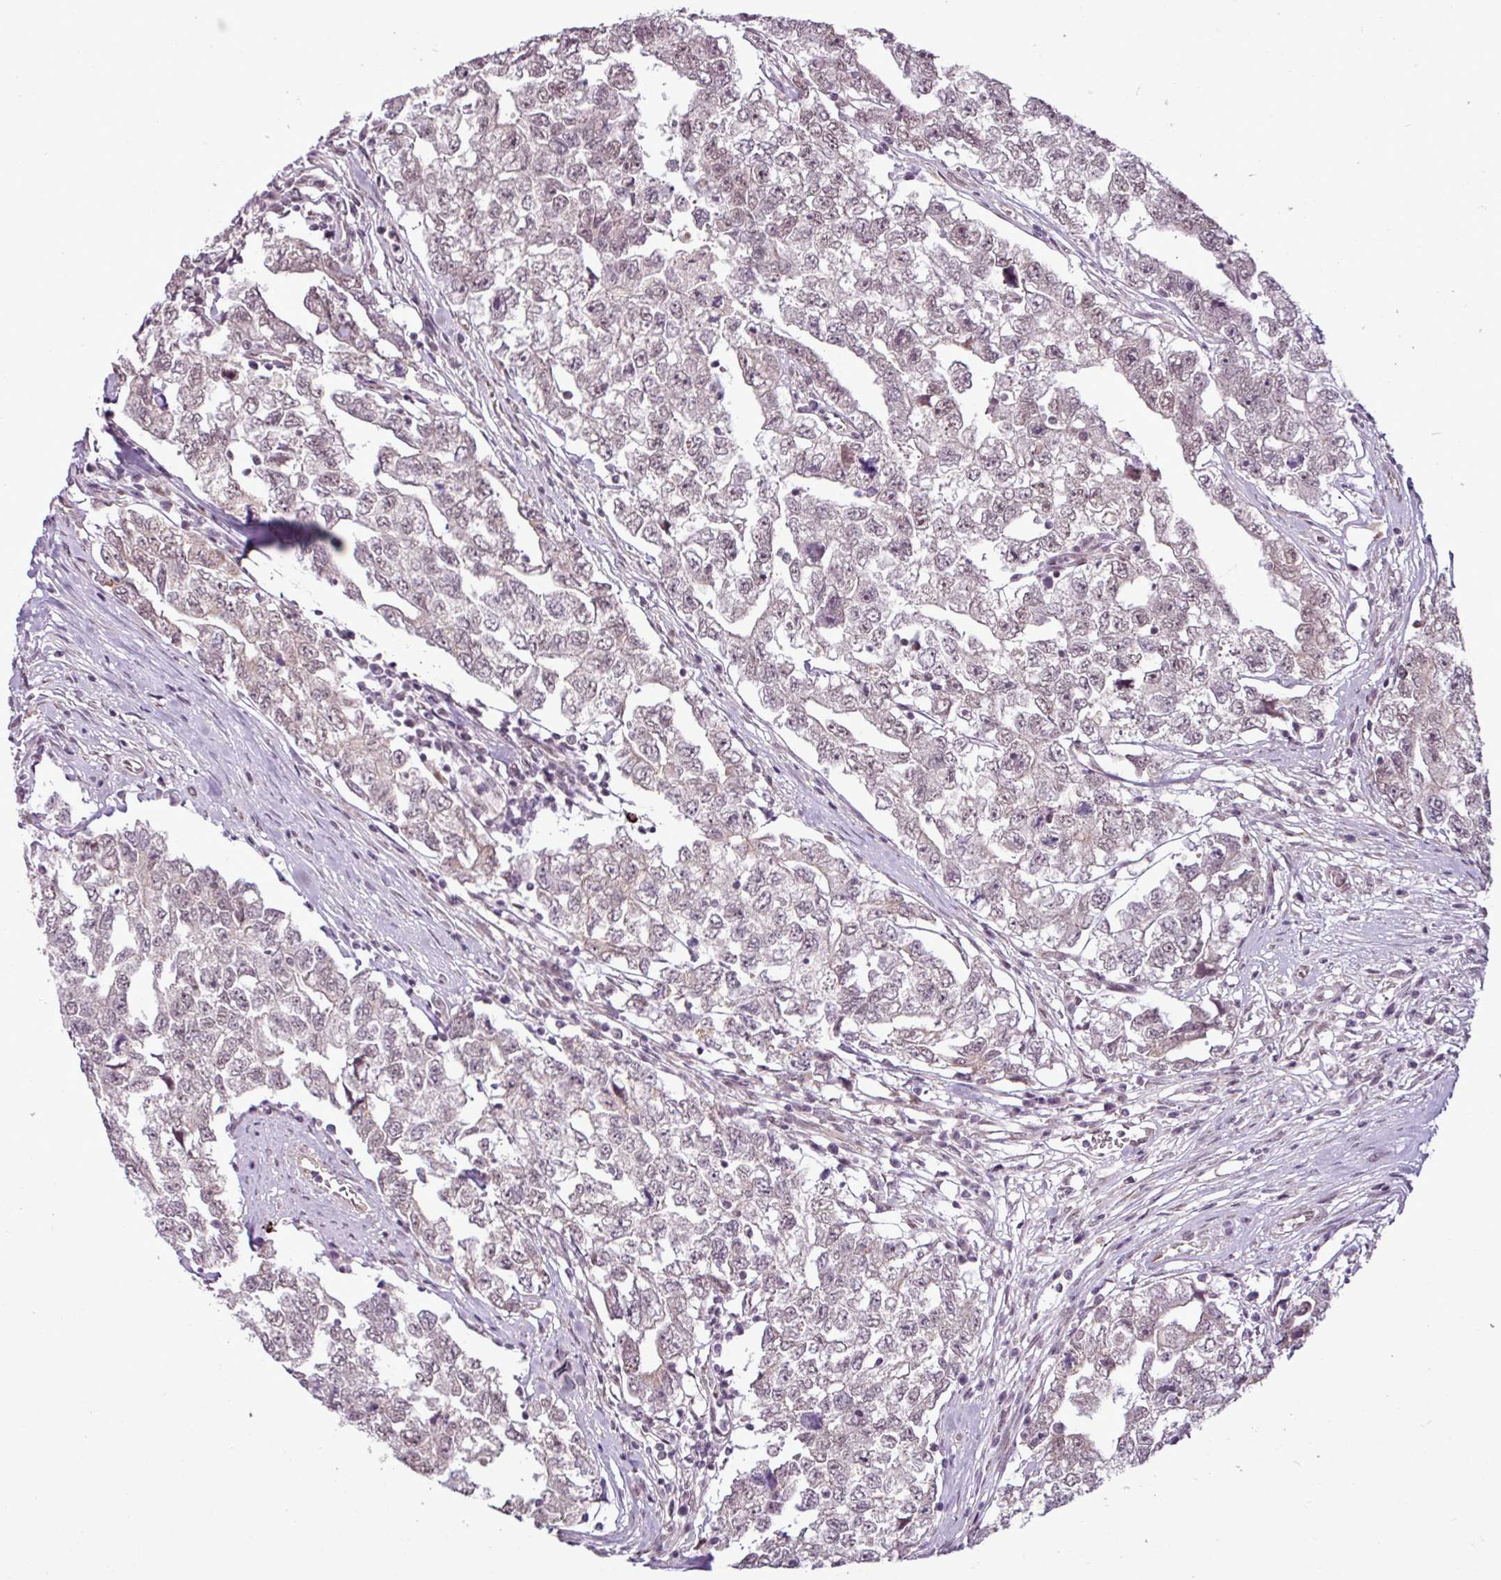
{"staining": {"intensity": "negative", "quantity": "none", "location": "none"}, "tissue": "testis cancer", "cell_type": "Tumor cells", "image_type": "cancer", "snomed": [{"axis": "morphology", "description": "Carcinoma, Embryonal, NOS"}, {"axis": "topography", "description": "Testis"}], "caption": "This is a photomicrograph of IHC staining of testis cancer, which shows no expression in tumor cells.", "gene": "GPT2", "patient": {"sex": "male", "age": 22}}